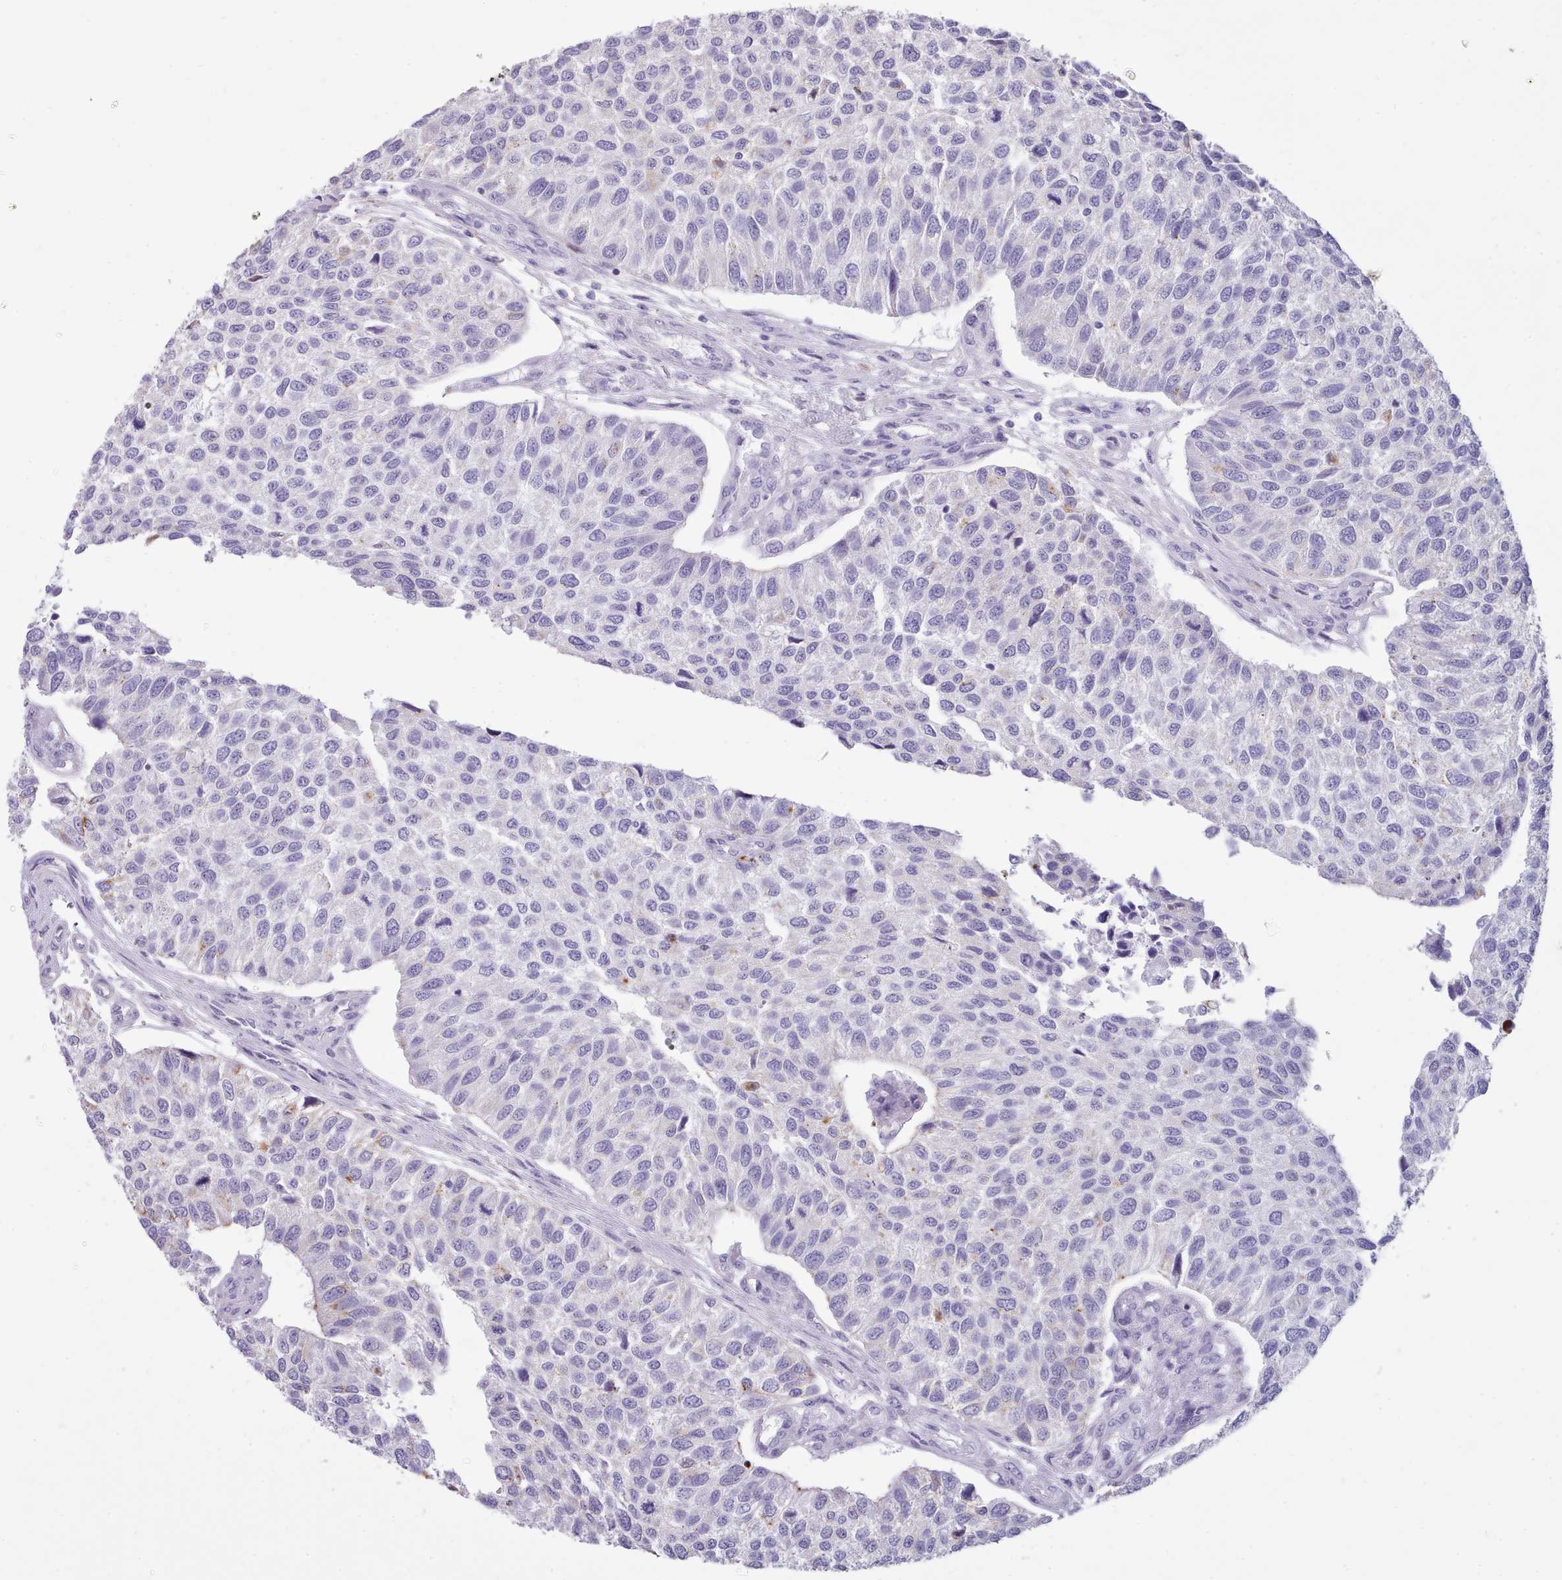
{"staining": {"intensity": "negative", "quantity": "none", "location": "none"}, "tissue": "urothelial cancer", "cell_type": "Tumor cells", "image_type": "cancer", "snomed": [{"axis": "morphology", "description": "Urothelial carcinoma, NOS"}, {"axis": "topography", "description": "Urinary bladder"}], "caption": "An immunohistochemistry (IHC) histopathology image of transitional cell carcinoma is shown. There is no staining in tumor cells of transitional cell carcinoma.", "gene": "GAA", "patient": {"sex": "male", "age": 55}}